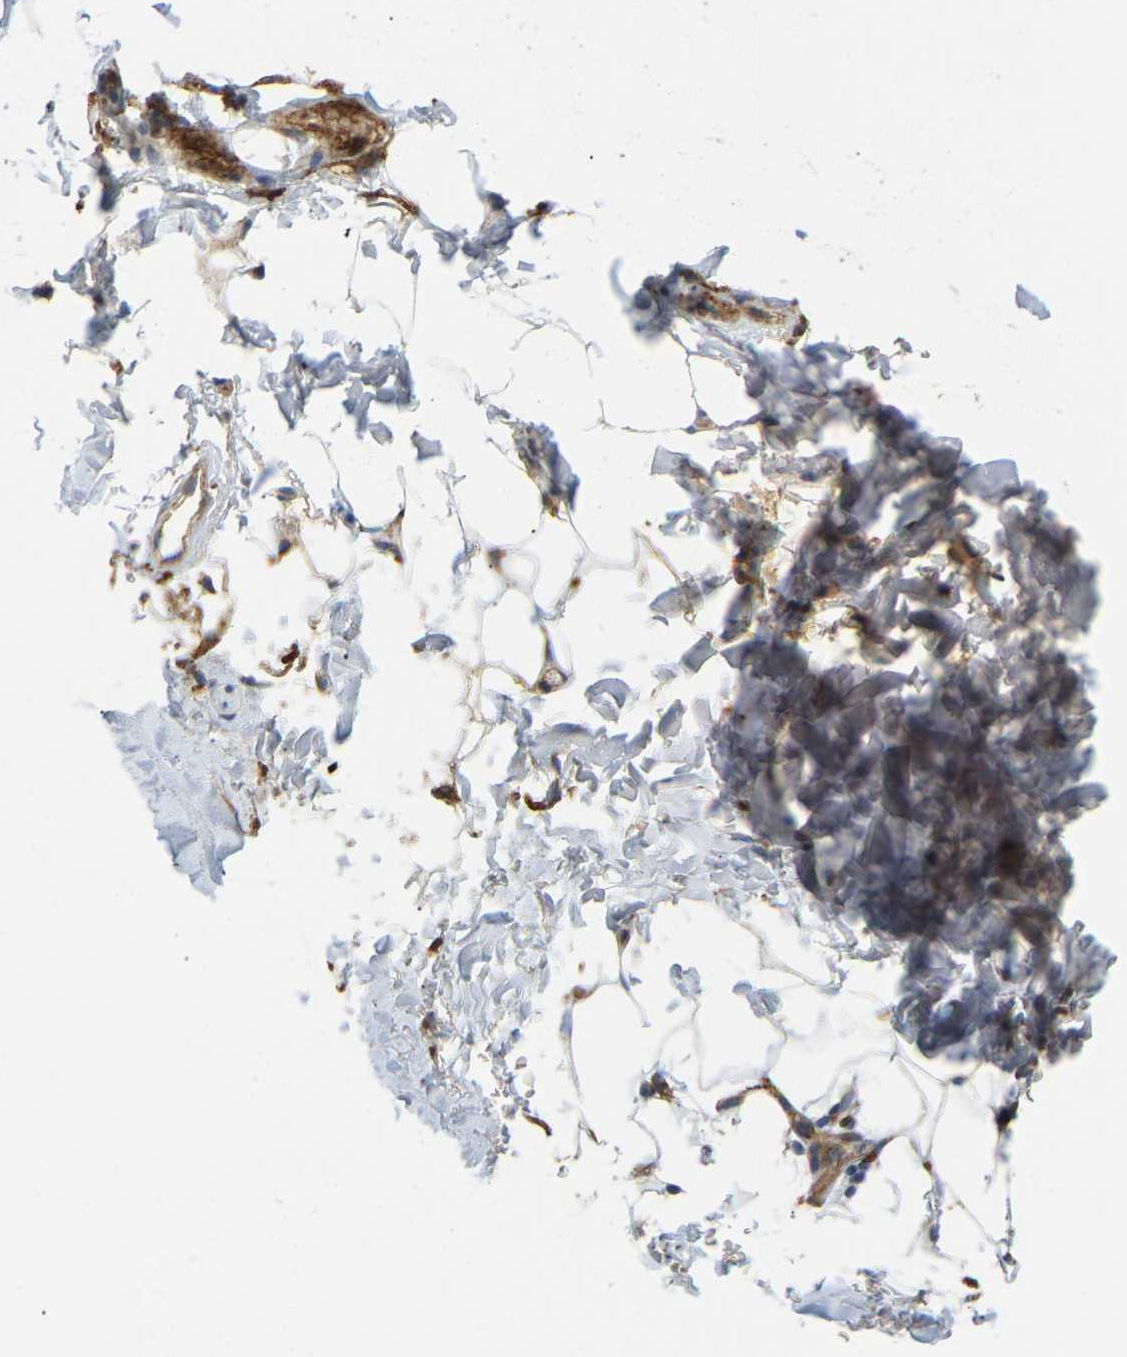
{"staining": {"intensity": "weak", "quantity": ">75%", "location": "cytoplasmic/membranous"}, "tissue": "adipose tissue", "cell_type": "Adipocytes", "image_type": "normal", "snomed": [{"axis": "morphology", "description": "Normal tissue, NOS"}, {"axis": "topography", "description": "Cartilage tissue"}, {"axis": "topography", "description": "Bronchus"}], "caption": "The image reveals immunohistochemical staining of unremarkable adipose tissue. There is weak cytoplasmic/membranous staining is seen in approximately >75% of adipocytes. The staining was performed using DAB to visualize the protein expression in brown, while the nuclei were stained in blue with hematoxylin (Magnification: 20x).", "gene": "PICALM", "patient": {"sex": "female", "age": 73}}